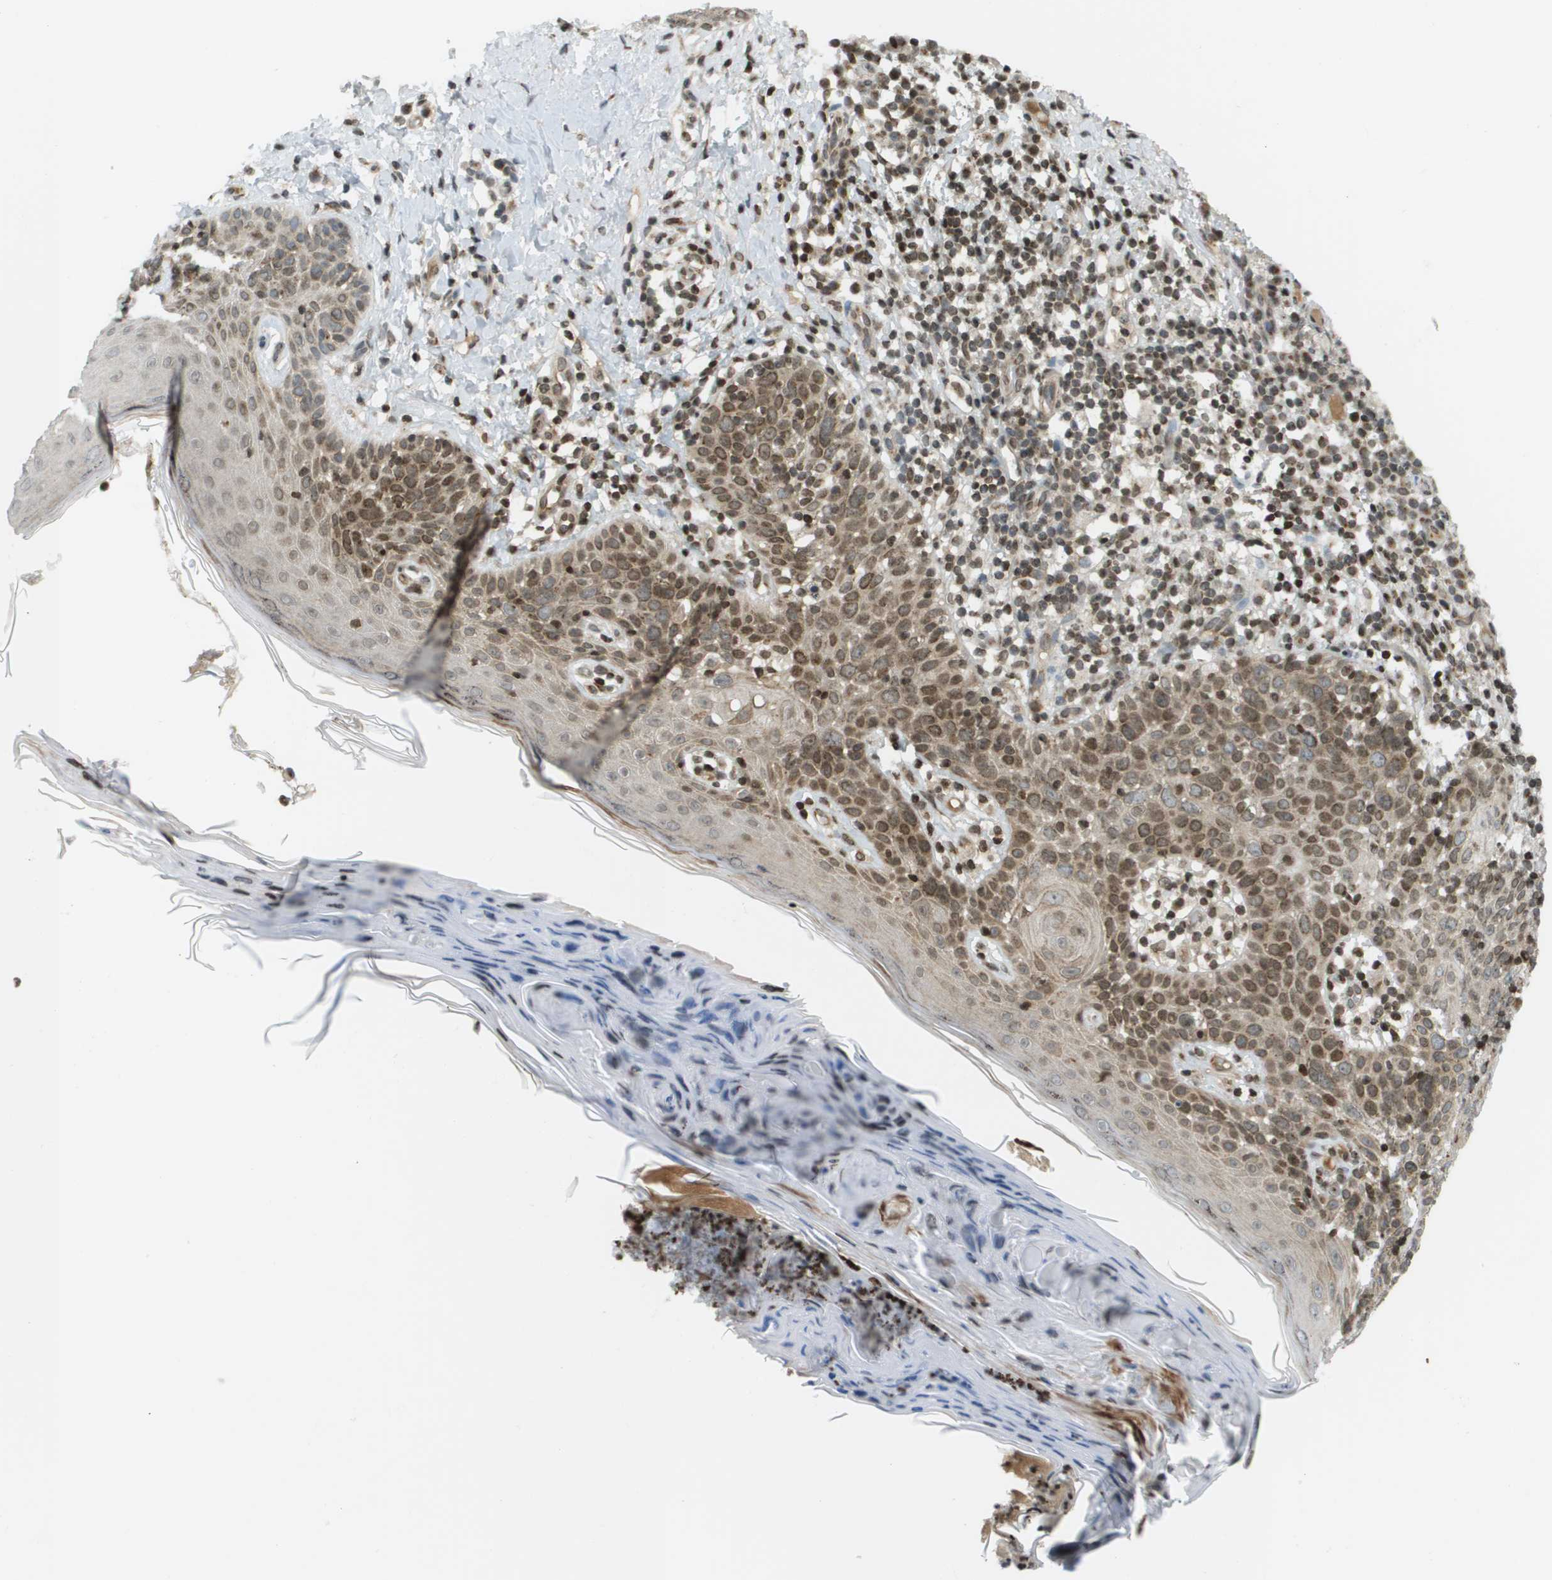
{"staining": {"intensity": "moderate", "quantity": ">75%", "location": "cytoplasmic/membranous,nuclear"}, "tissue": "skin cancer", "cell_type": "Tumor cells", "image_type": "cancer", "snomed": [{"axis": "morphology", "description": "Squamous cell carcinoma in situ, NOS"}, {"axis": "morphology", "description": "Squamous cell carcinoma, NOS"}, {"axis": "topography", "description": "Skin"}], "caption": "This image exhibits immunohistochemistry staining of human skin squamous cell carcinoma in situ, with medium moderate cytoplasmic/membranous and nuclear staining in approximately >75% of tumor cells.", "gene": "EVC", "patient": {"sex": "male", "age": 93}}